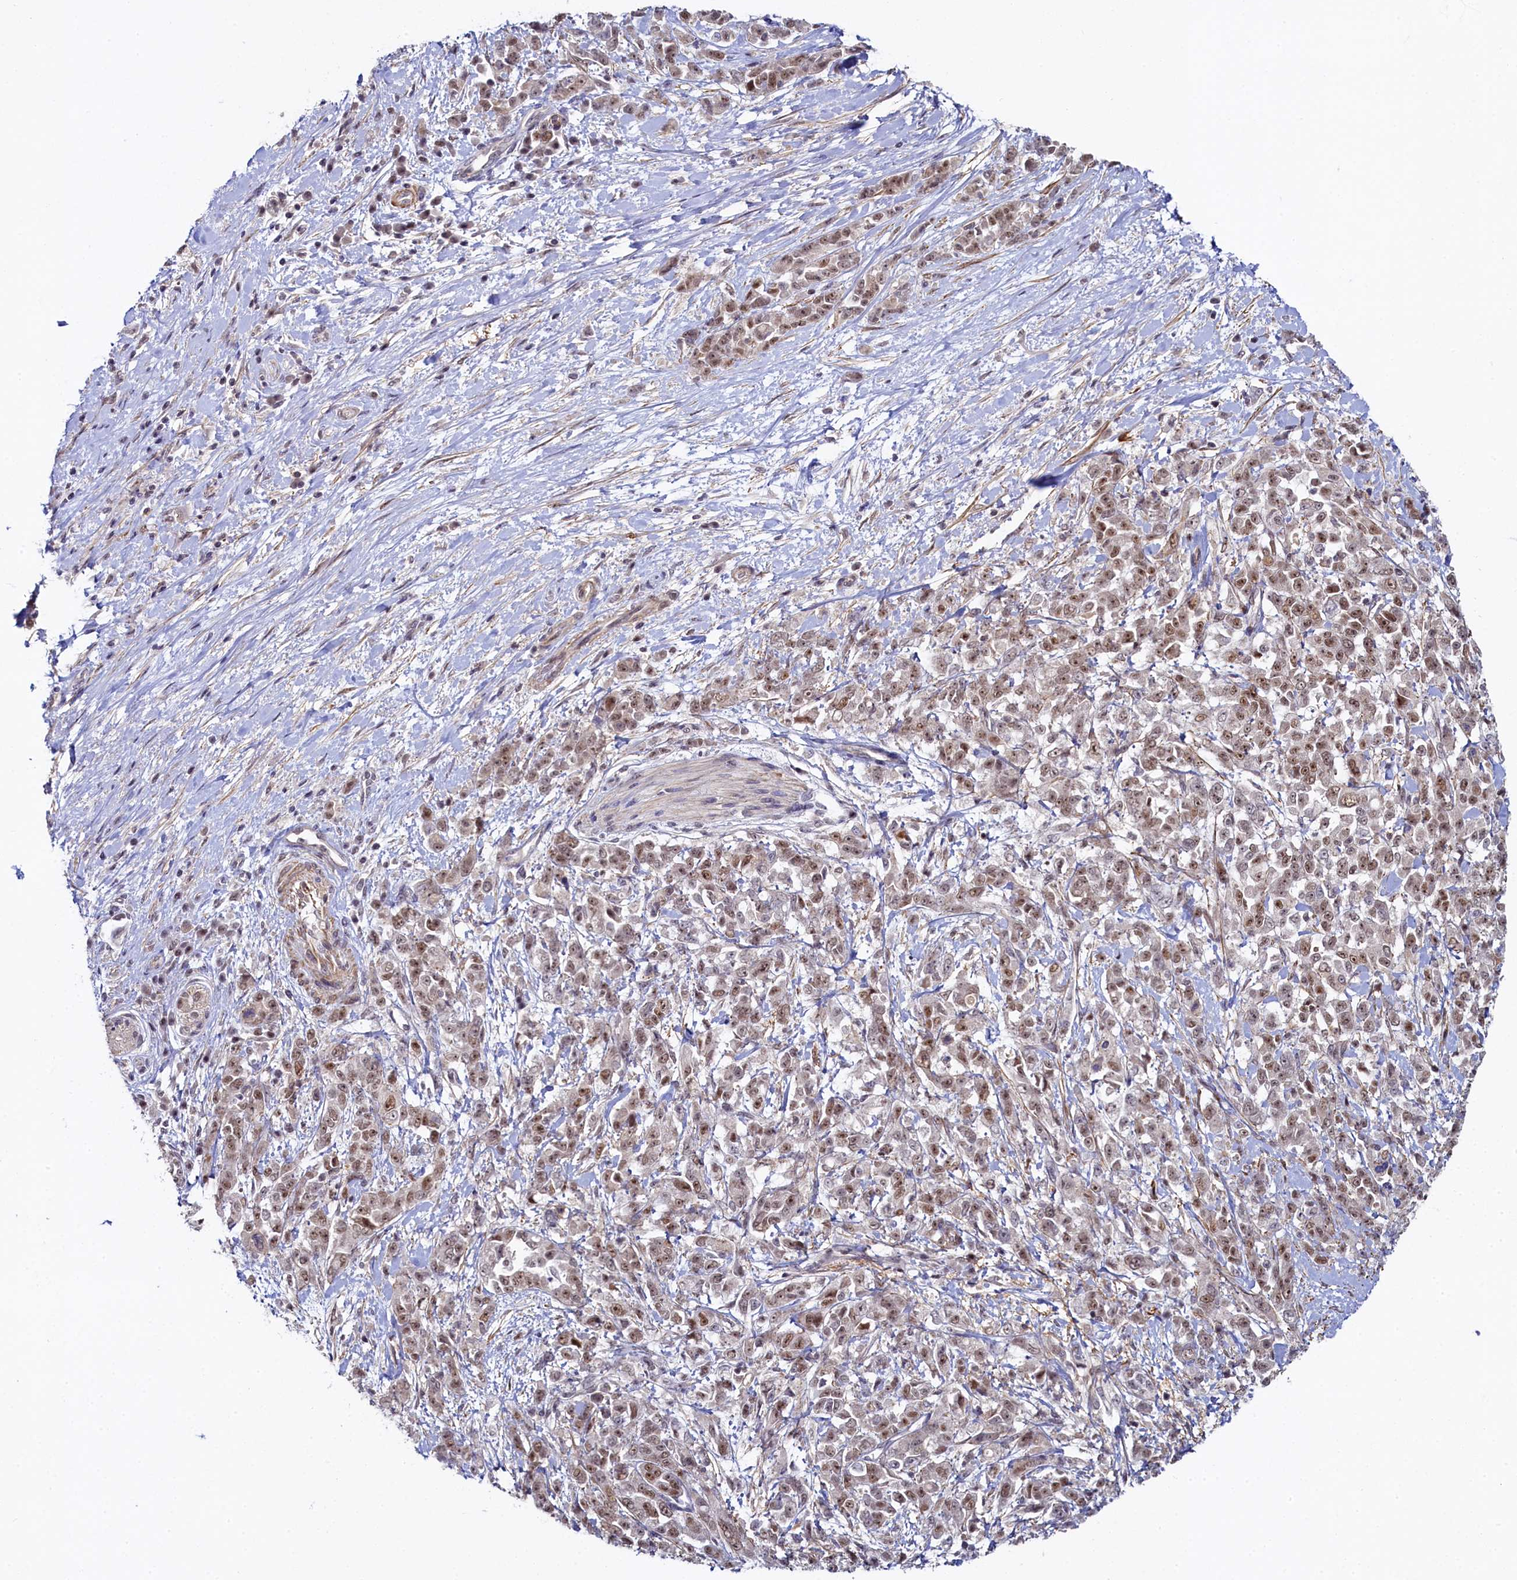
{"staining": {"intensity": "weak", "quantity": "25%-75%", "location": "cytoplasmic/membranous,nuclear"}, "tissue": "pancreatic cancer", "cell_type": "Tumor cells", "image_type": "cancer", "snomed": [{"axis": "morphology", "description": "Normal tissue, NOS"}, {"axis": "morphology", "description": "Adenocarcinoma, NOS"}, {"axis": "topography", "description": "Pancreas"}], "caption": "IHC micrograph of neoplastic tissue: adenocarcinoma (pancreatic) stained using immunohistochemistry (IHC) demonstrates low levels of weak protein expression localized specifically in the cytoplasmic/membranous and nuclear of tumor cells, appearing as a cytoplasmic/membranous and nuclear brown color.", "gene": "INTS14", "patient": {"sex": "female", "age": 64}}